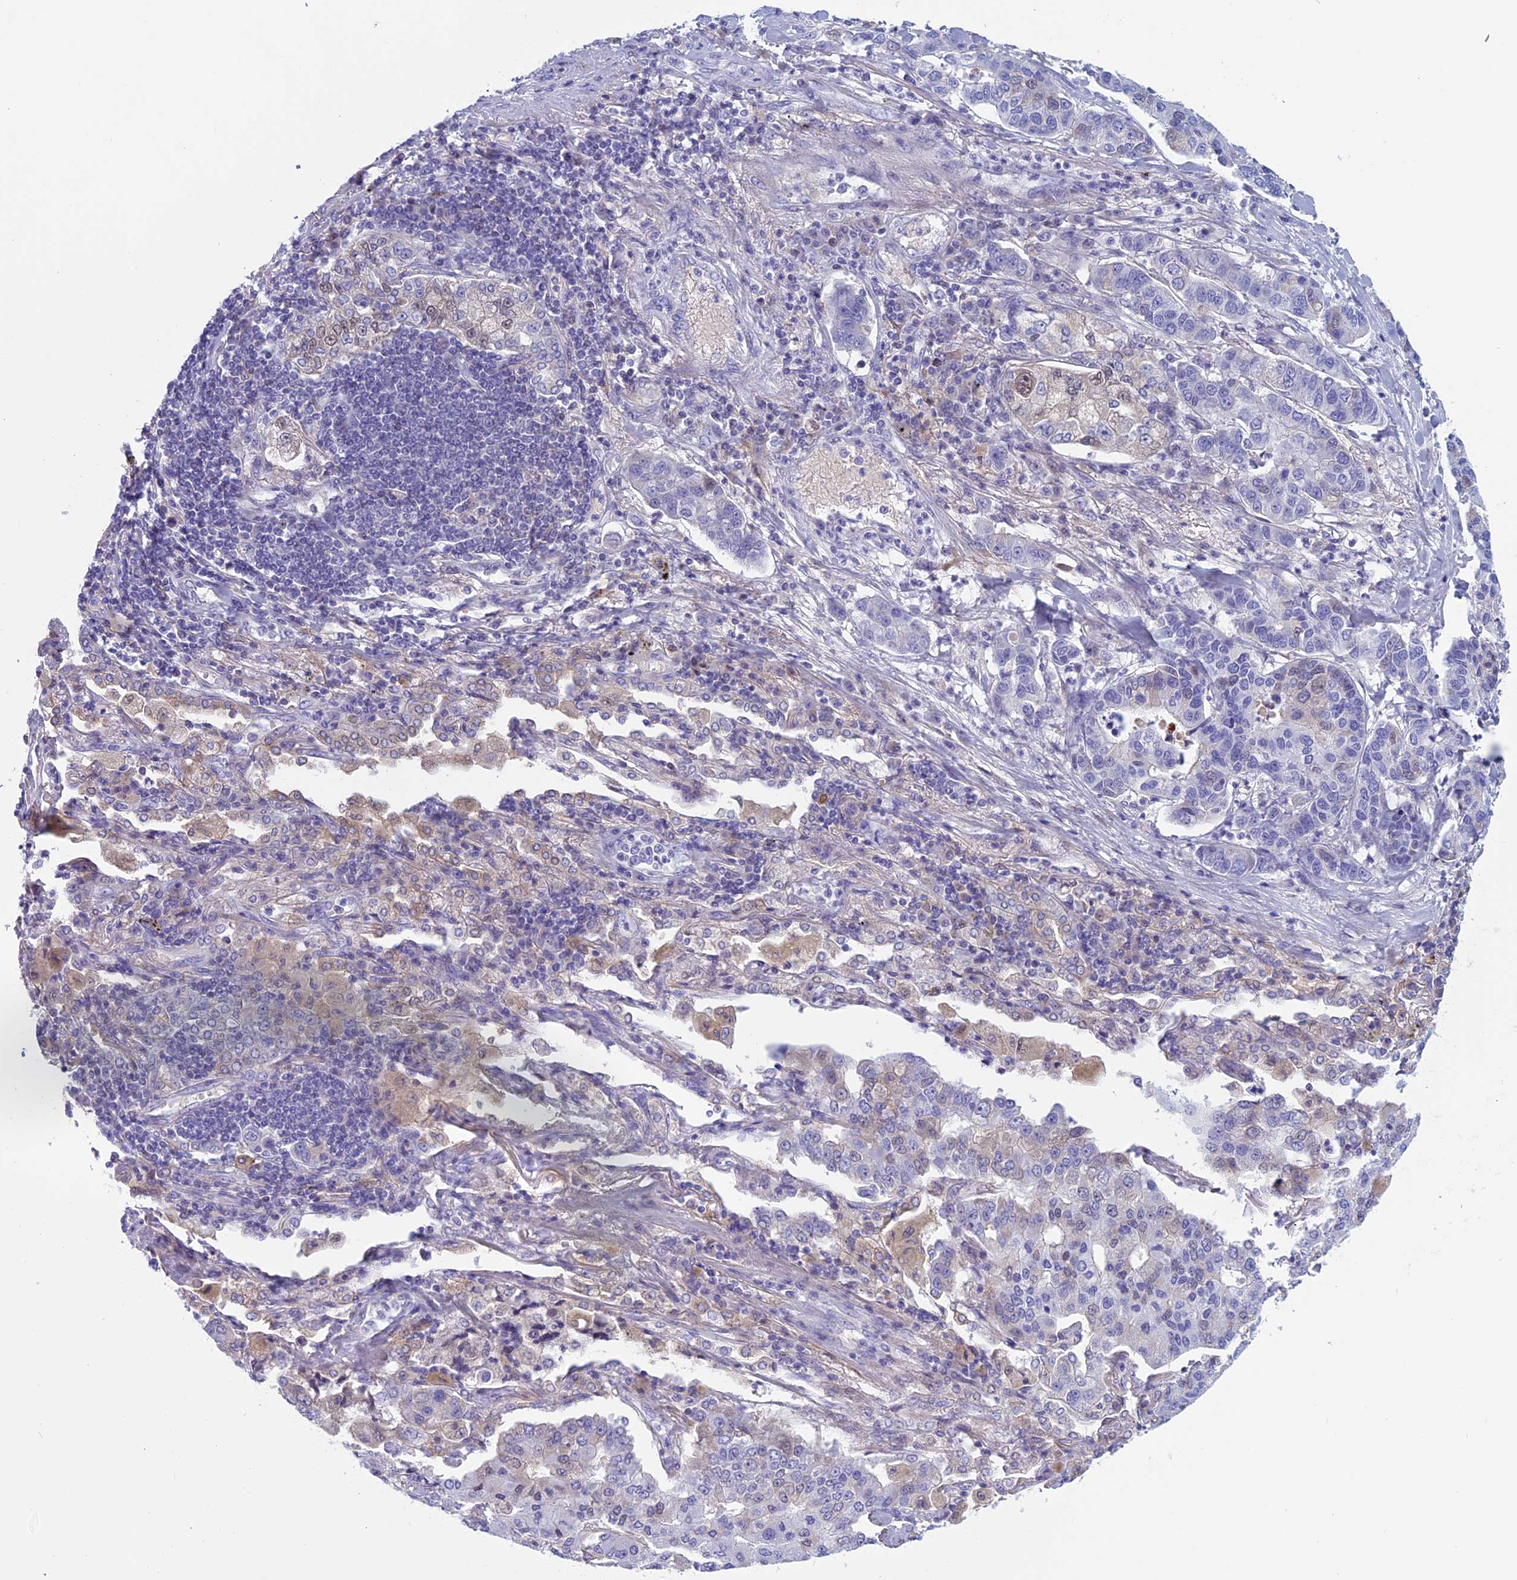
{"staining": {"intensity": "negative", "quantity": "none", "location": "none"}, "tissue": "lung cancer", "cell_type": "Tumor cells", "image_type": "cancer", "snomed": [{"axis": "morphology", "description": "Adenocarcinoma, NOS"}, {"axis": "topography", "description": "Lung"}], "caption": "Immunohistochemical staining of lung cancer reveals no significant positivity in tumor cells. Brightfield microscopy of IHC stained with DAB (3,3'-diaminobenzidine) (brown) and hematoxylin (blue), captured at high magnification.", "gene": "ANGPTL2", "patient": {"sex": "male", "age": 49}}